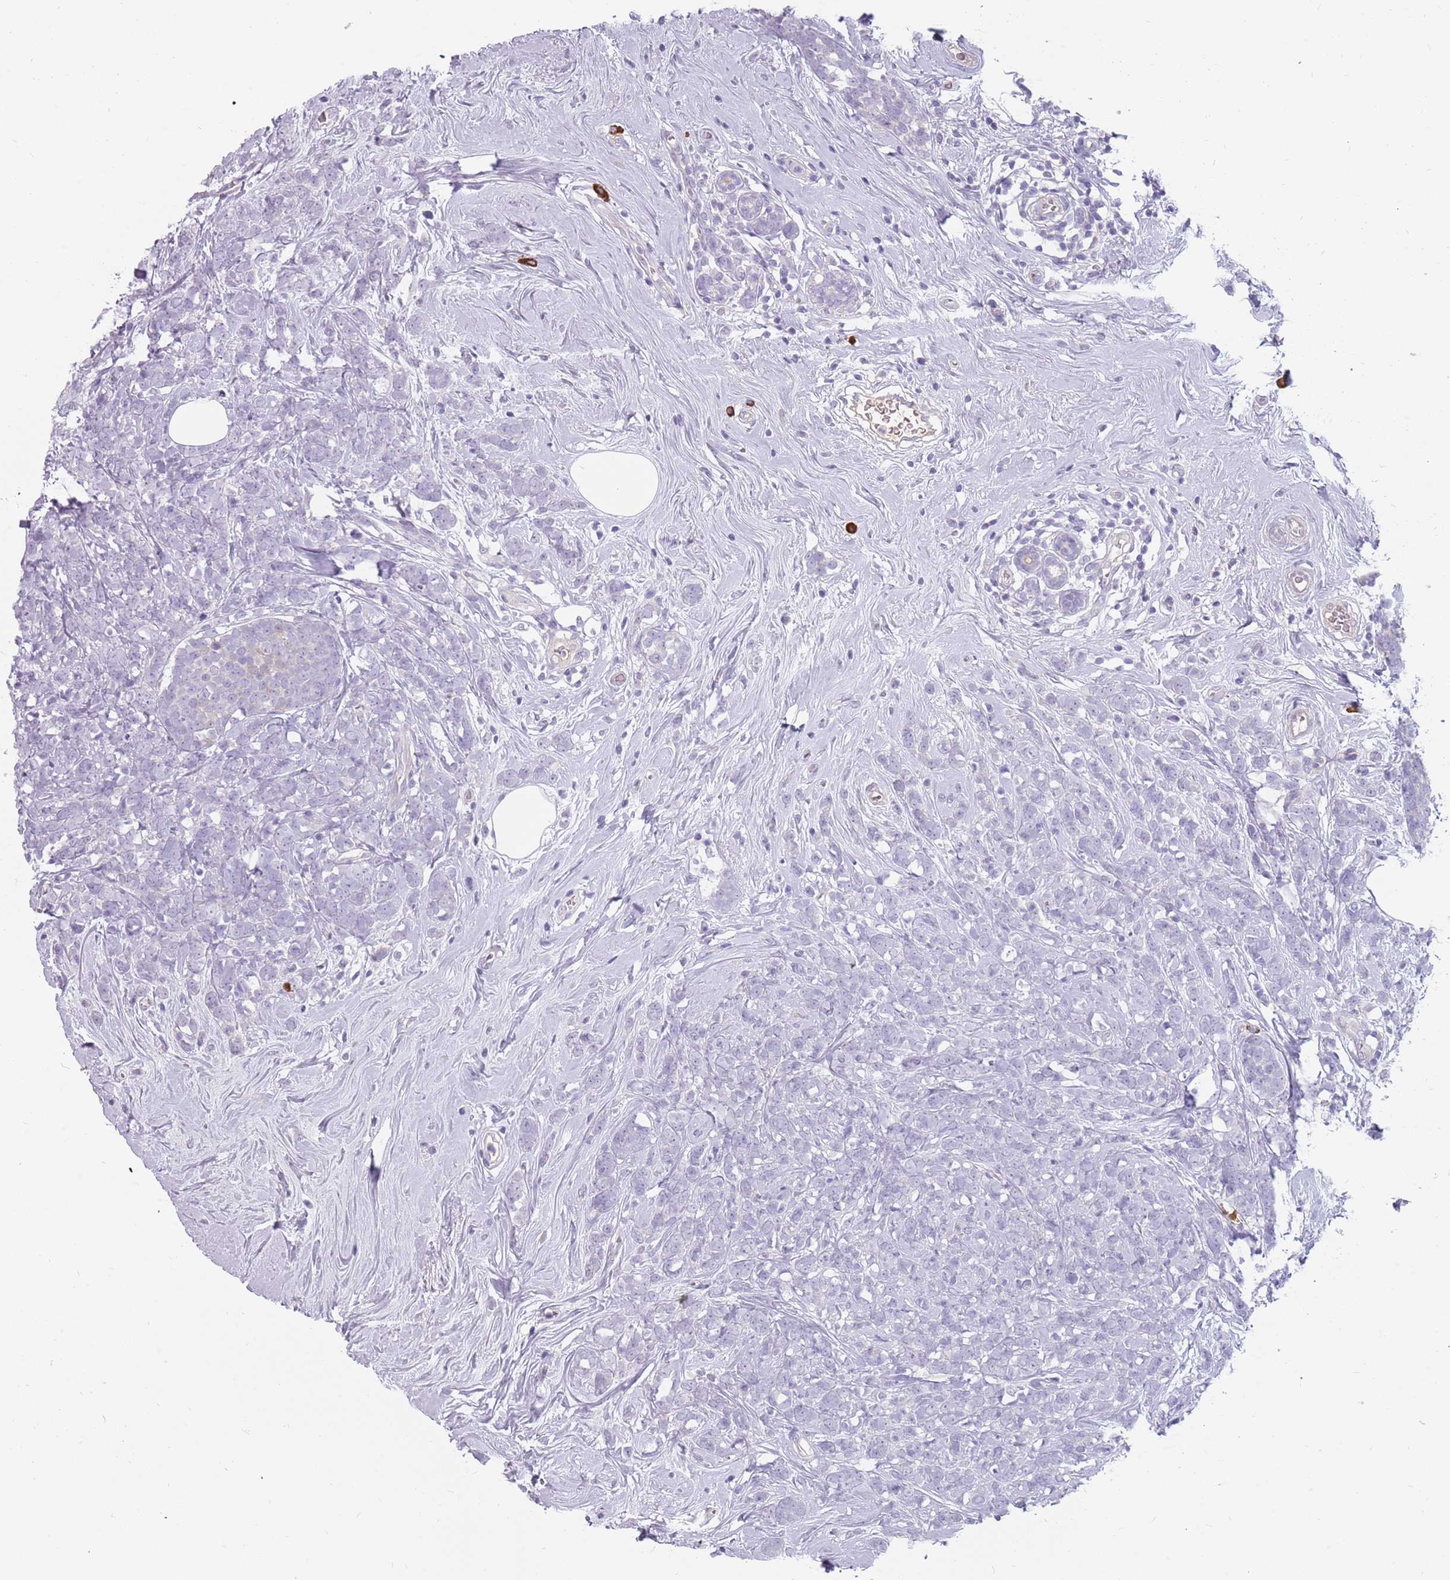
{"staining": {"intensity": "negative", "quantity": "none", "location": "none"}, "tissue": "breast cancer", "cell_type": "Tumor cells", "image_type": "cancer", "snomed": [{"axis": "morphology", "description": "Lobular carcinoma"}, {"axis": "topography", "description": "Breast"}], "caption": "A high-resolution photomicrograph shows immunohistochemistry (IHC) staining of lobular carcinoma (breast), which reveals no significant expression in tumor cells.", "gene": "DDX4", "patient": {"sex": "female", "age": 58}}